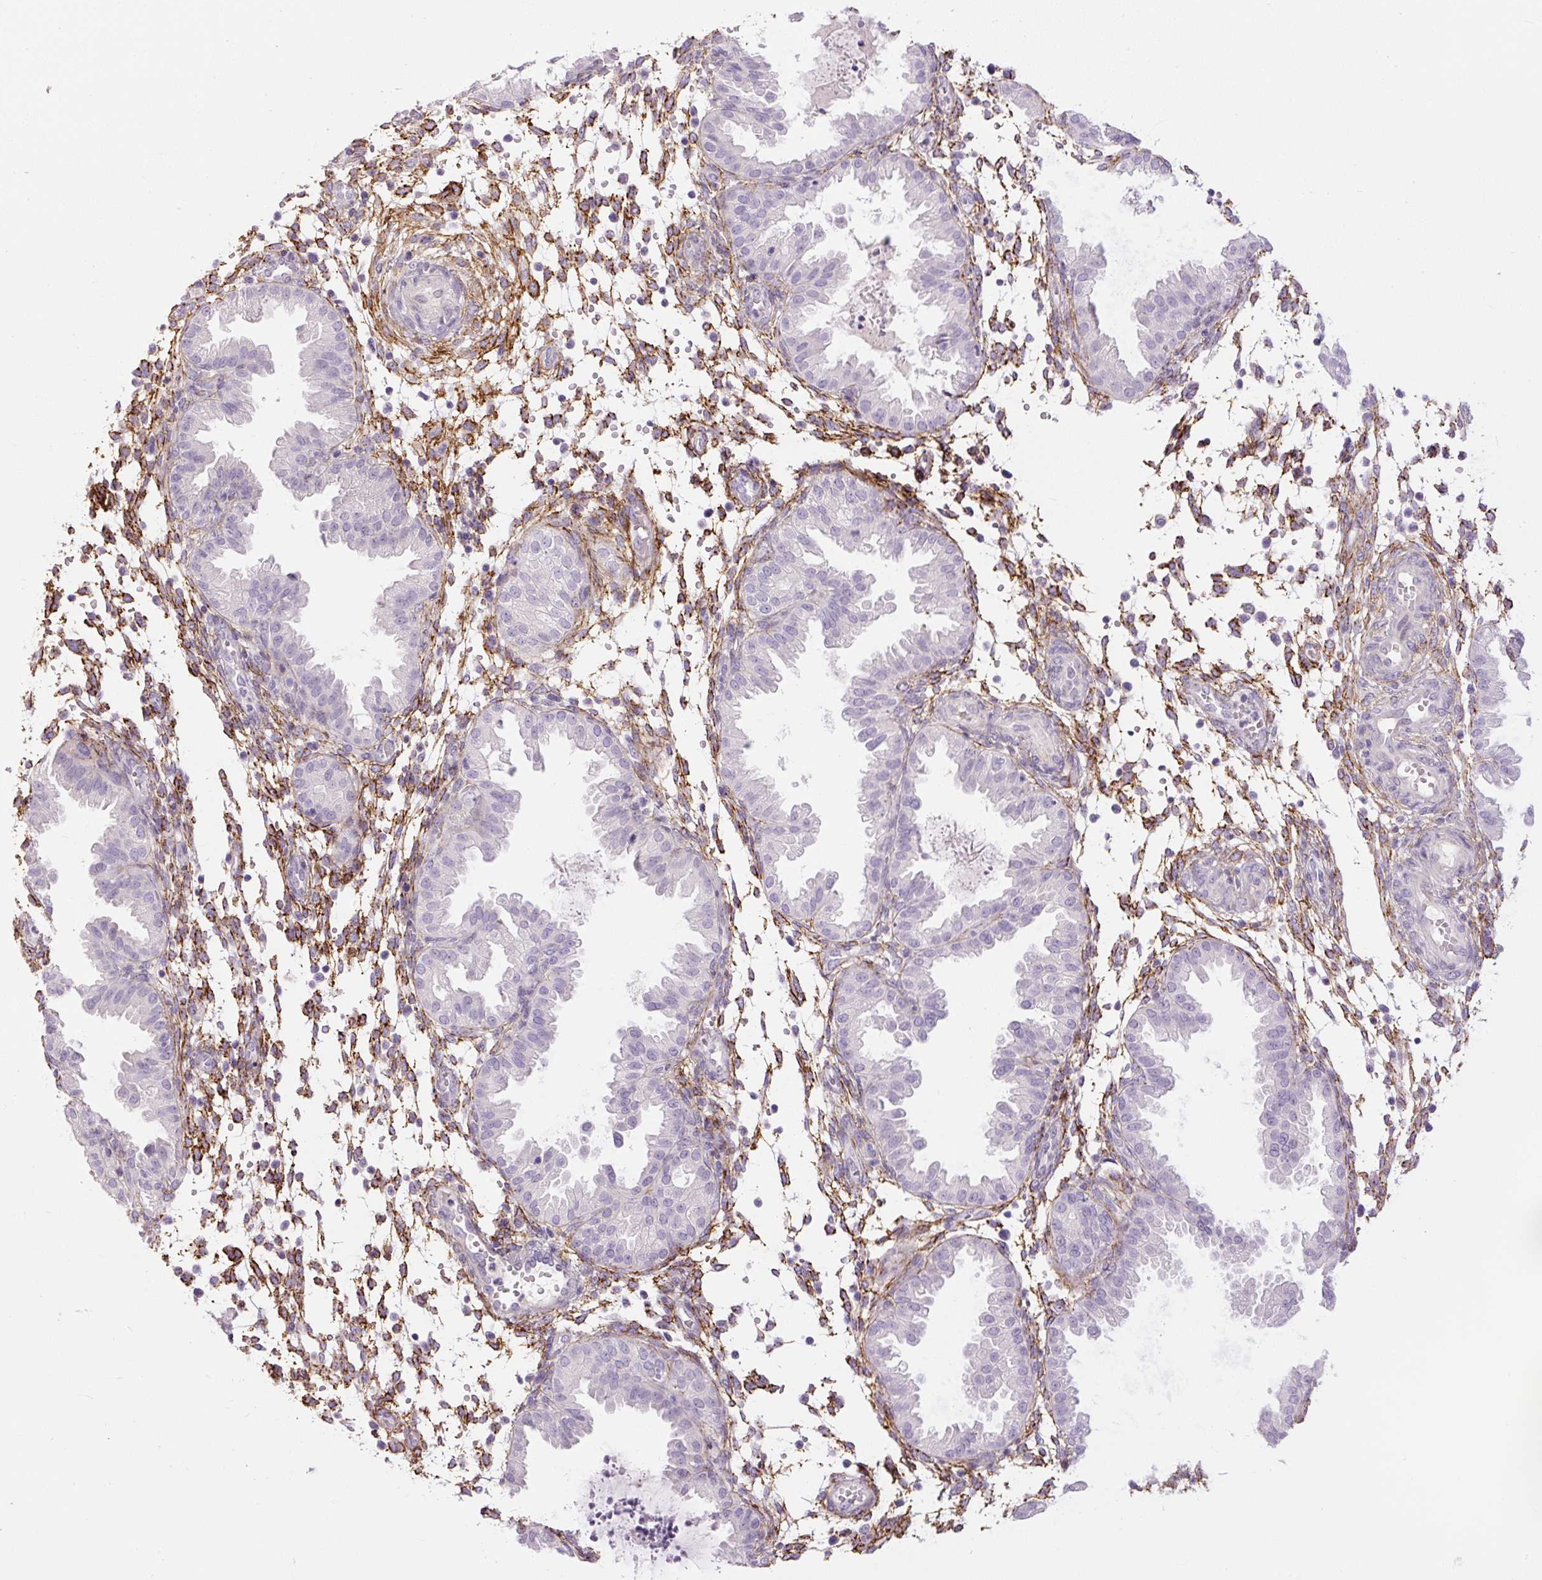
{"staining": {"intensity": "strong", "quantity": "25%-75%", "location": "cytoplasmic/membranous"}, "tissue": "endometrium", "cell_type": "Cells in endometrial stroma", "image_type": "normal", "snomed": [{"axis": "morphology", "description": "Normal tissue, NOS"}, {"axis": "topography", "description": "Endometrium"}], "caption": "Cells in endometrial stroma exhibit high levels of strong cytoplasmic/membranous positivity in approximately 25%-75% of cells in benign endometrium.", "gene": "FBN1", "patient": {"sex": "female", "age": 33}}